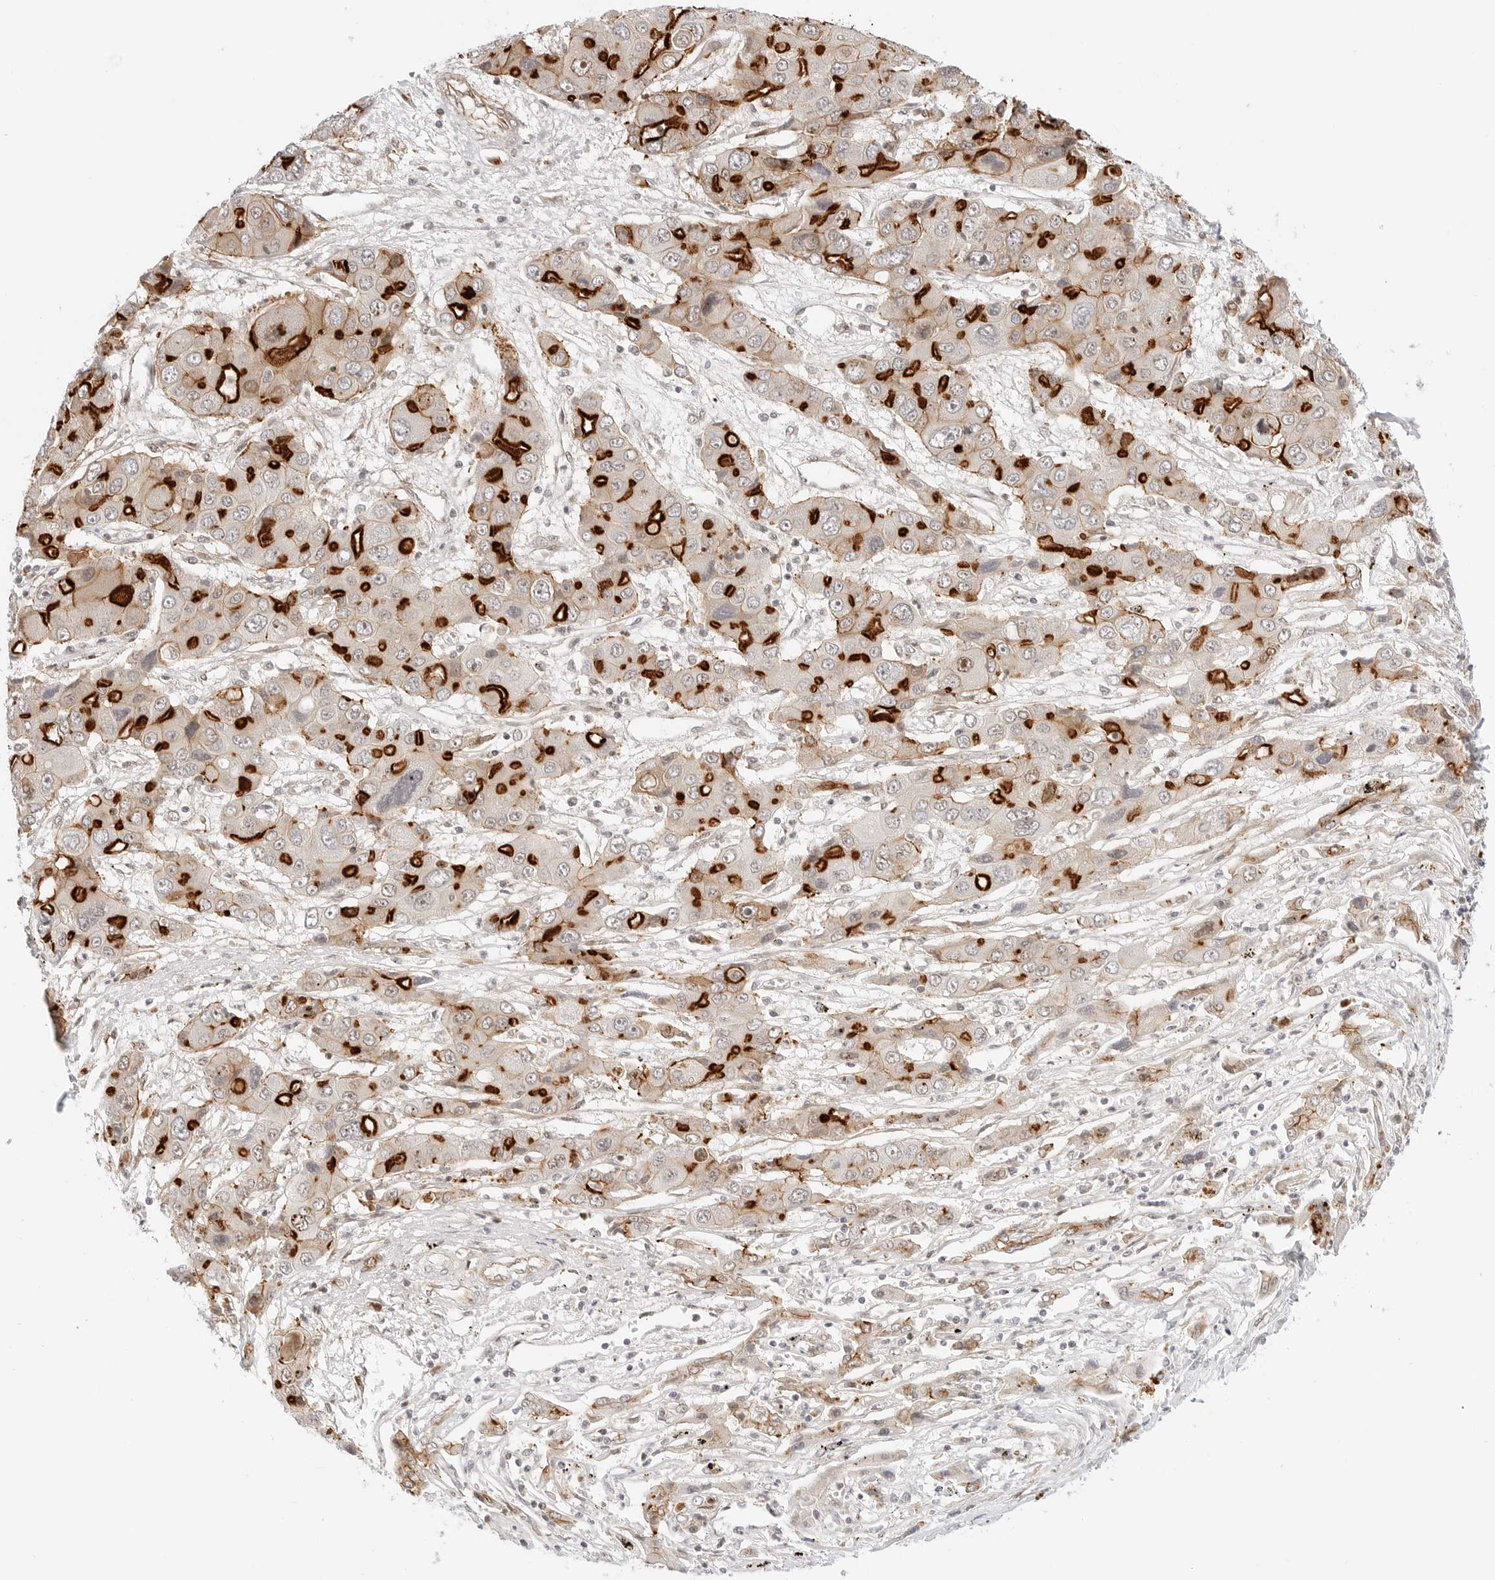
{"staining": {"intensity": "strong", "quantity": "25%-75%", "location": "cytoplasmic/membranous"}, "tissue": "liver cancer", "cell_type": "Tumor cells", "image_type": "cancer", "snomed": [{"axis": "morphology", "description": "Cholangiocarcinoma"}, {"axis": "topography", "description": "Liver"}], "caption": "Human liver cholangiocarcinoma stained with a protein marker shows strong staining in tumor cells.", "gene": "ZNF613", "patient": {"sex": "male", "age": 67}}